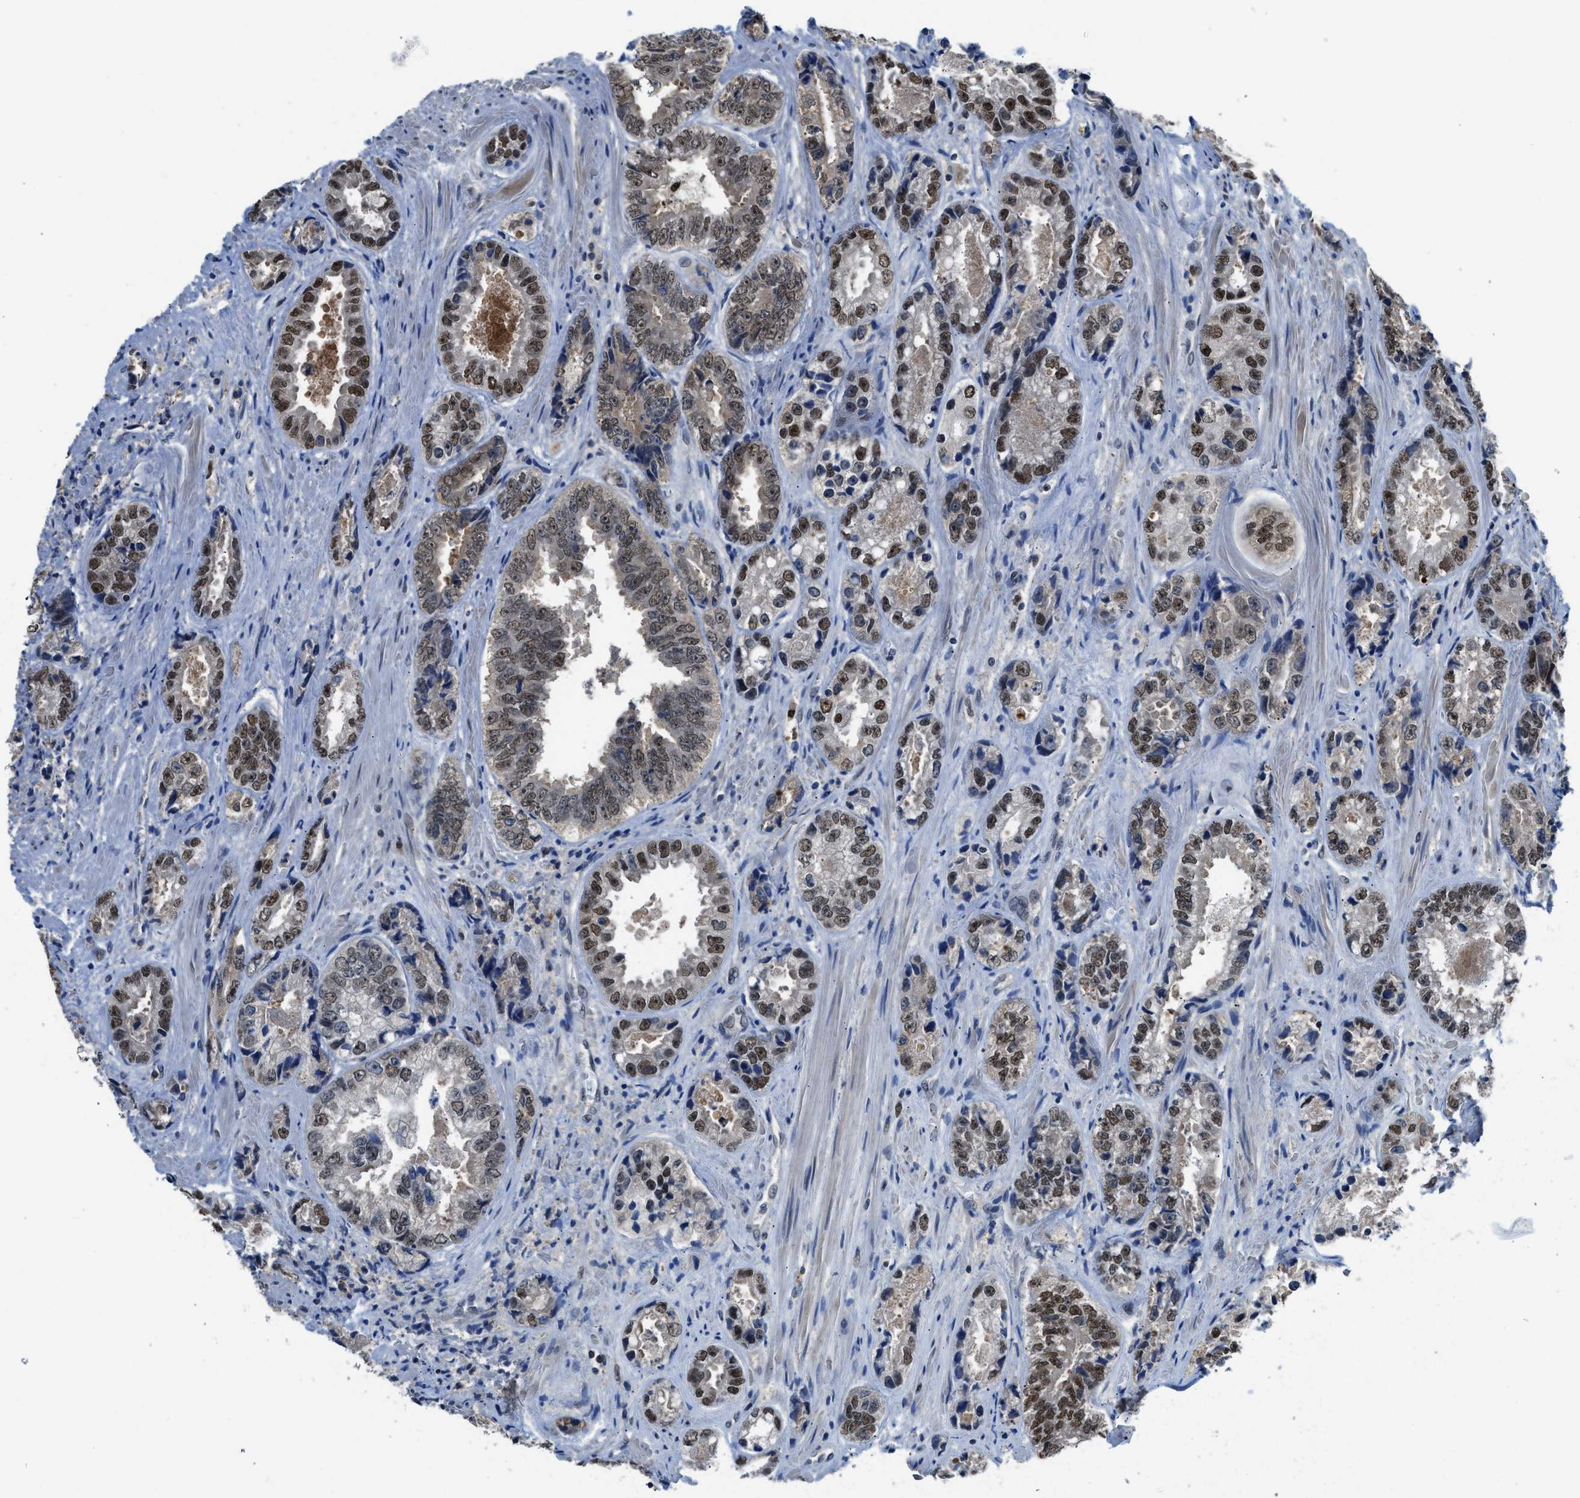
{"staining": {"intensity": "moderate", "quantity": ">75%", "location": "nuclear"}, "tissue": "prostate cancer", "cell_type": "Tumor cells", "image_type": "cancer", "snomed": [{"axis": "morphology", "description": "Adenocarcinoma, High grade"}, {"axis": "topography", "description": "Prostate"}], "caption": "Protein staining of prostate cancer tissue shows moderate nuclear expression in about >75% of tumor cells.", "gene": "ALX1", "patient": {"sex": "male", "age": 61}}